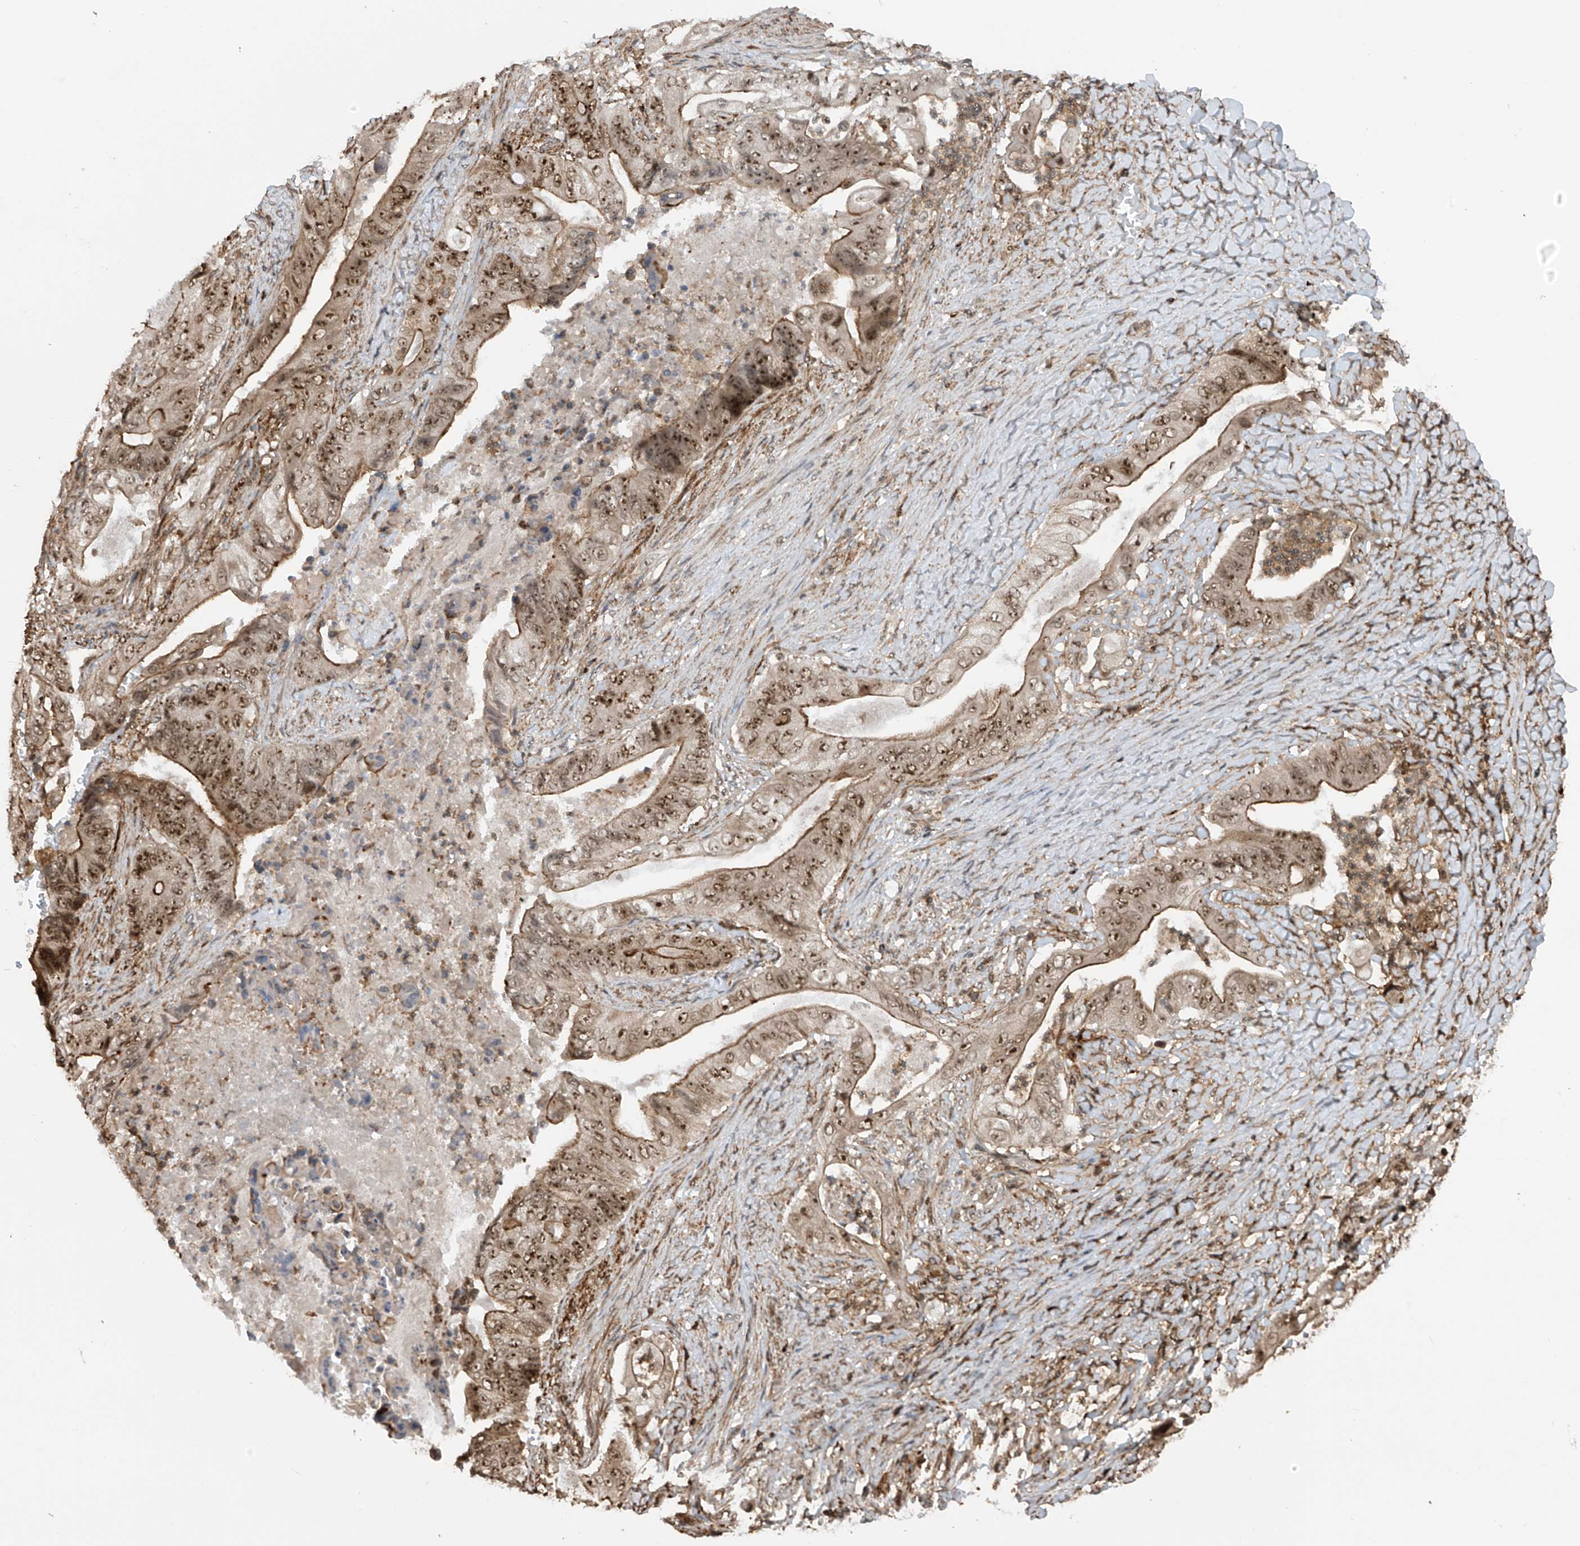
{"staining": {"intensity": "moderate", "quantity": "25%-75%", "location": "cytoplasmic/membranous,nuclear"}, "tissue": "stomach cancer", "cell_type": "Tumor cells", "image_type": "cancer", "snomed": [{"axis": "morphology", "description": "Adenocarcinoma, NOS"}, {"axis": "topography", "description": "Stomach"}], "caption": "Protein expression analysis of stomach cancer (adenocarcinoma) displays moderate cytoplasmic/membranous and nuclear staining in approximately 25%-75% of tumor cells.", "gene": "REPIN1", "patient": {"sex": "female", "age": 73}}